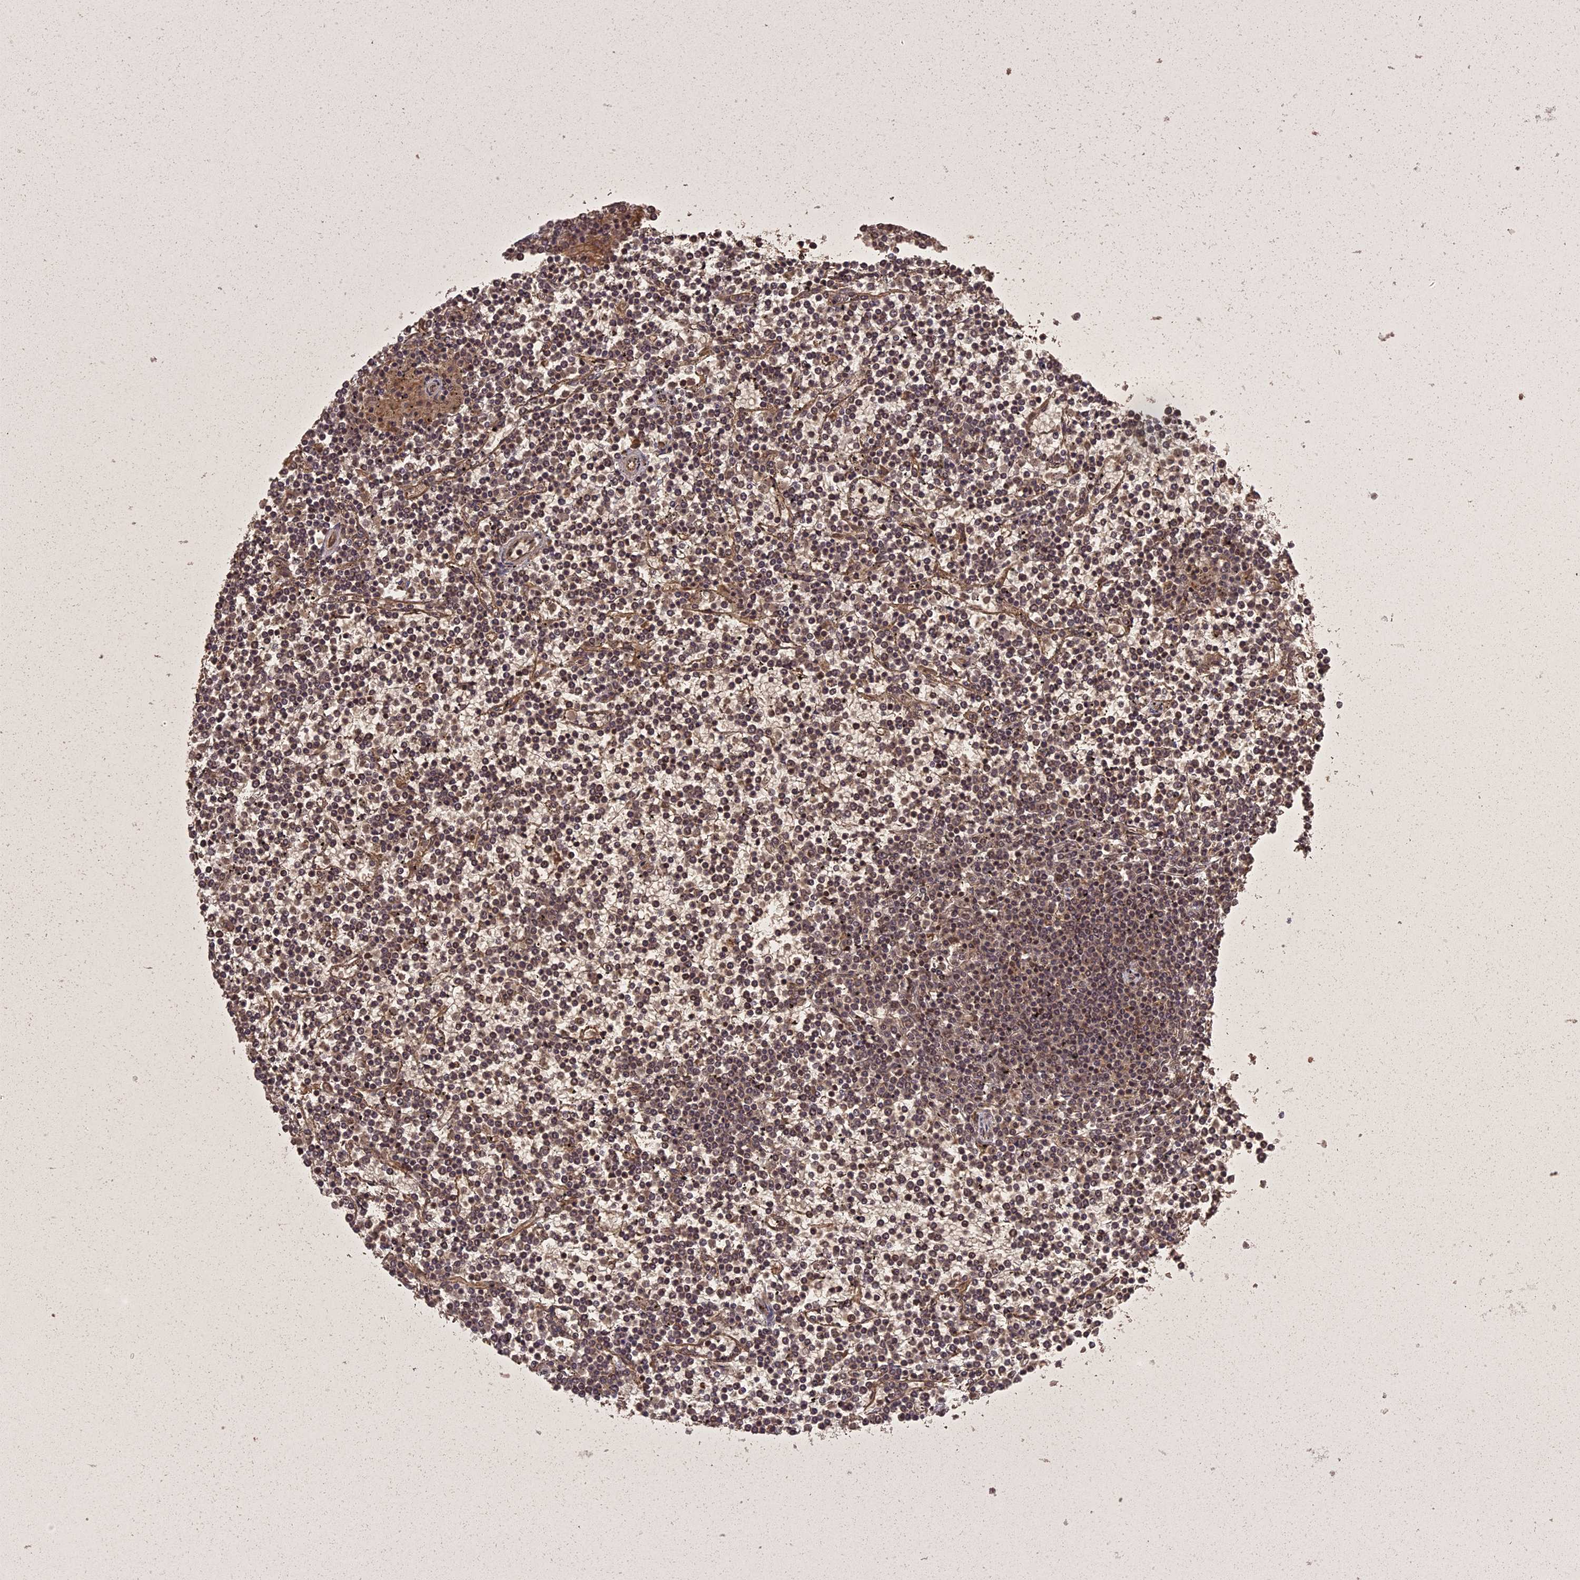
{"staining": {"intensity": "weak", "quantity": "25%-75%", "location": "cytoplasmic/membranous,nuclear"}, "tissue": "lymphoma", "cell_type": "Tumor cells", "image_type": "cancer", "snomed": [{"axis": "morphology", "description": "Malignant lymphoma, non-Hodgkin's type, Low grade"}, {"axis": "topography", "description": "Spleen"}], "caption": "Malignant lymphoma, non-Hodgkin's type (low-grade) stained with a protein marker shows weak staining in tumor cells.", "gene": "ING5", "patient": {"sex": "female", "age": 19}}